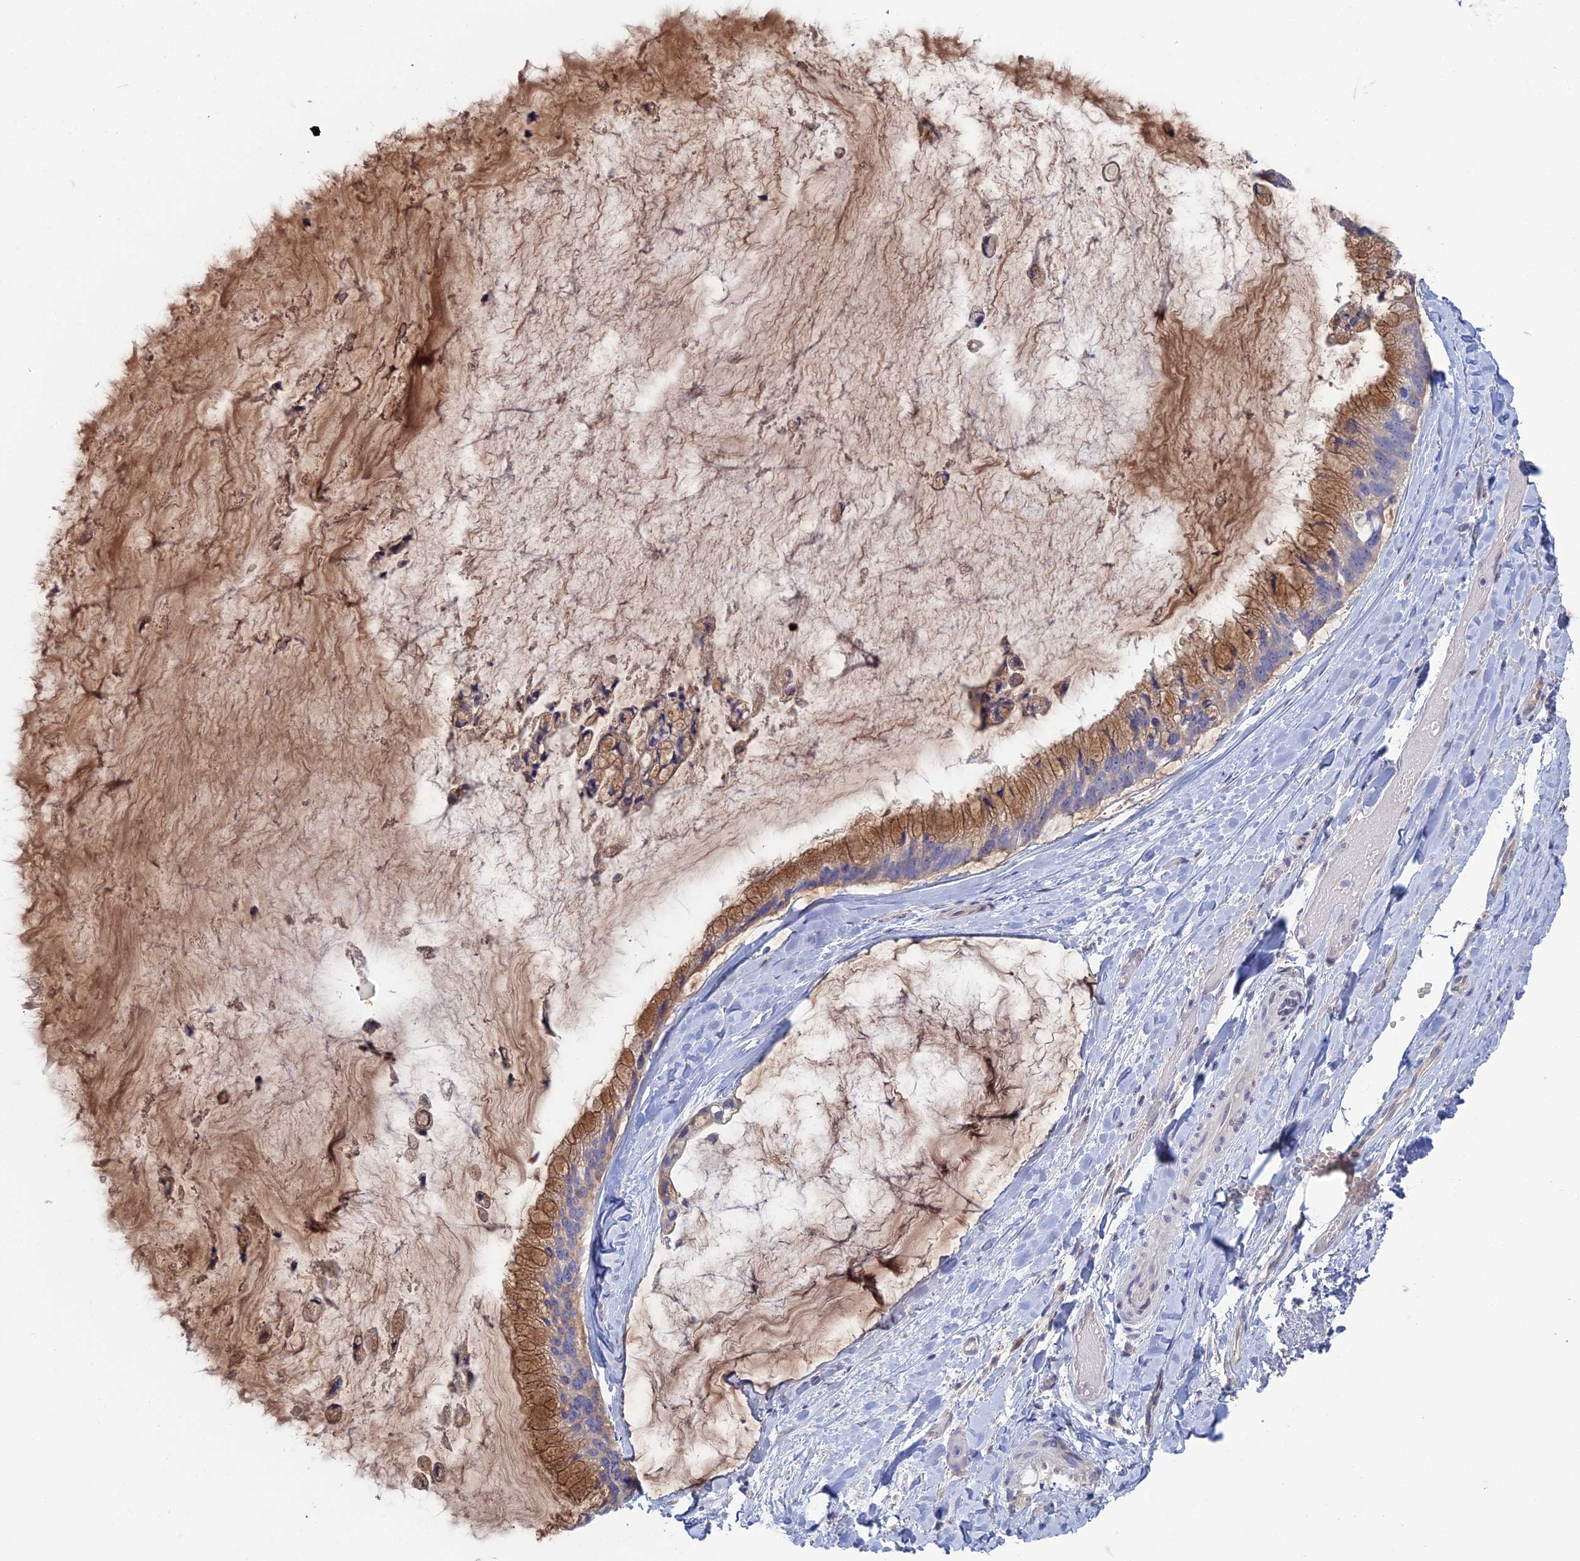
{"staining": {"intensity": "moderate", "quantity": ">75%", "location": "cytoplasmic/membranous"}, "tissue": "ovarian cancer", "cell_type": "Tumor cells", "image_type": "cancer", "snomed": [{"axis": "morphology", "description": "Cystadenocarcinoma, mucinous, NOS"}, {"axis": "topography", "description": "Ovary"}], "caption": "Human ovarian cancer stained with a brown dye reveals moderate cytoplasmic/membranous positive expression in about >75% of tumor cells.", "gene": "ARL16", "patient": {"sex": "female", "age": 39}}